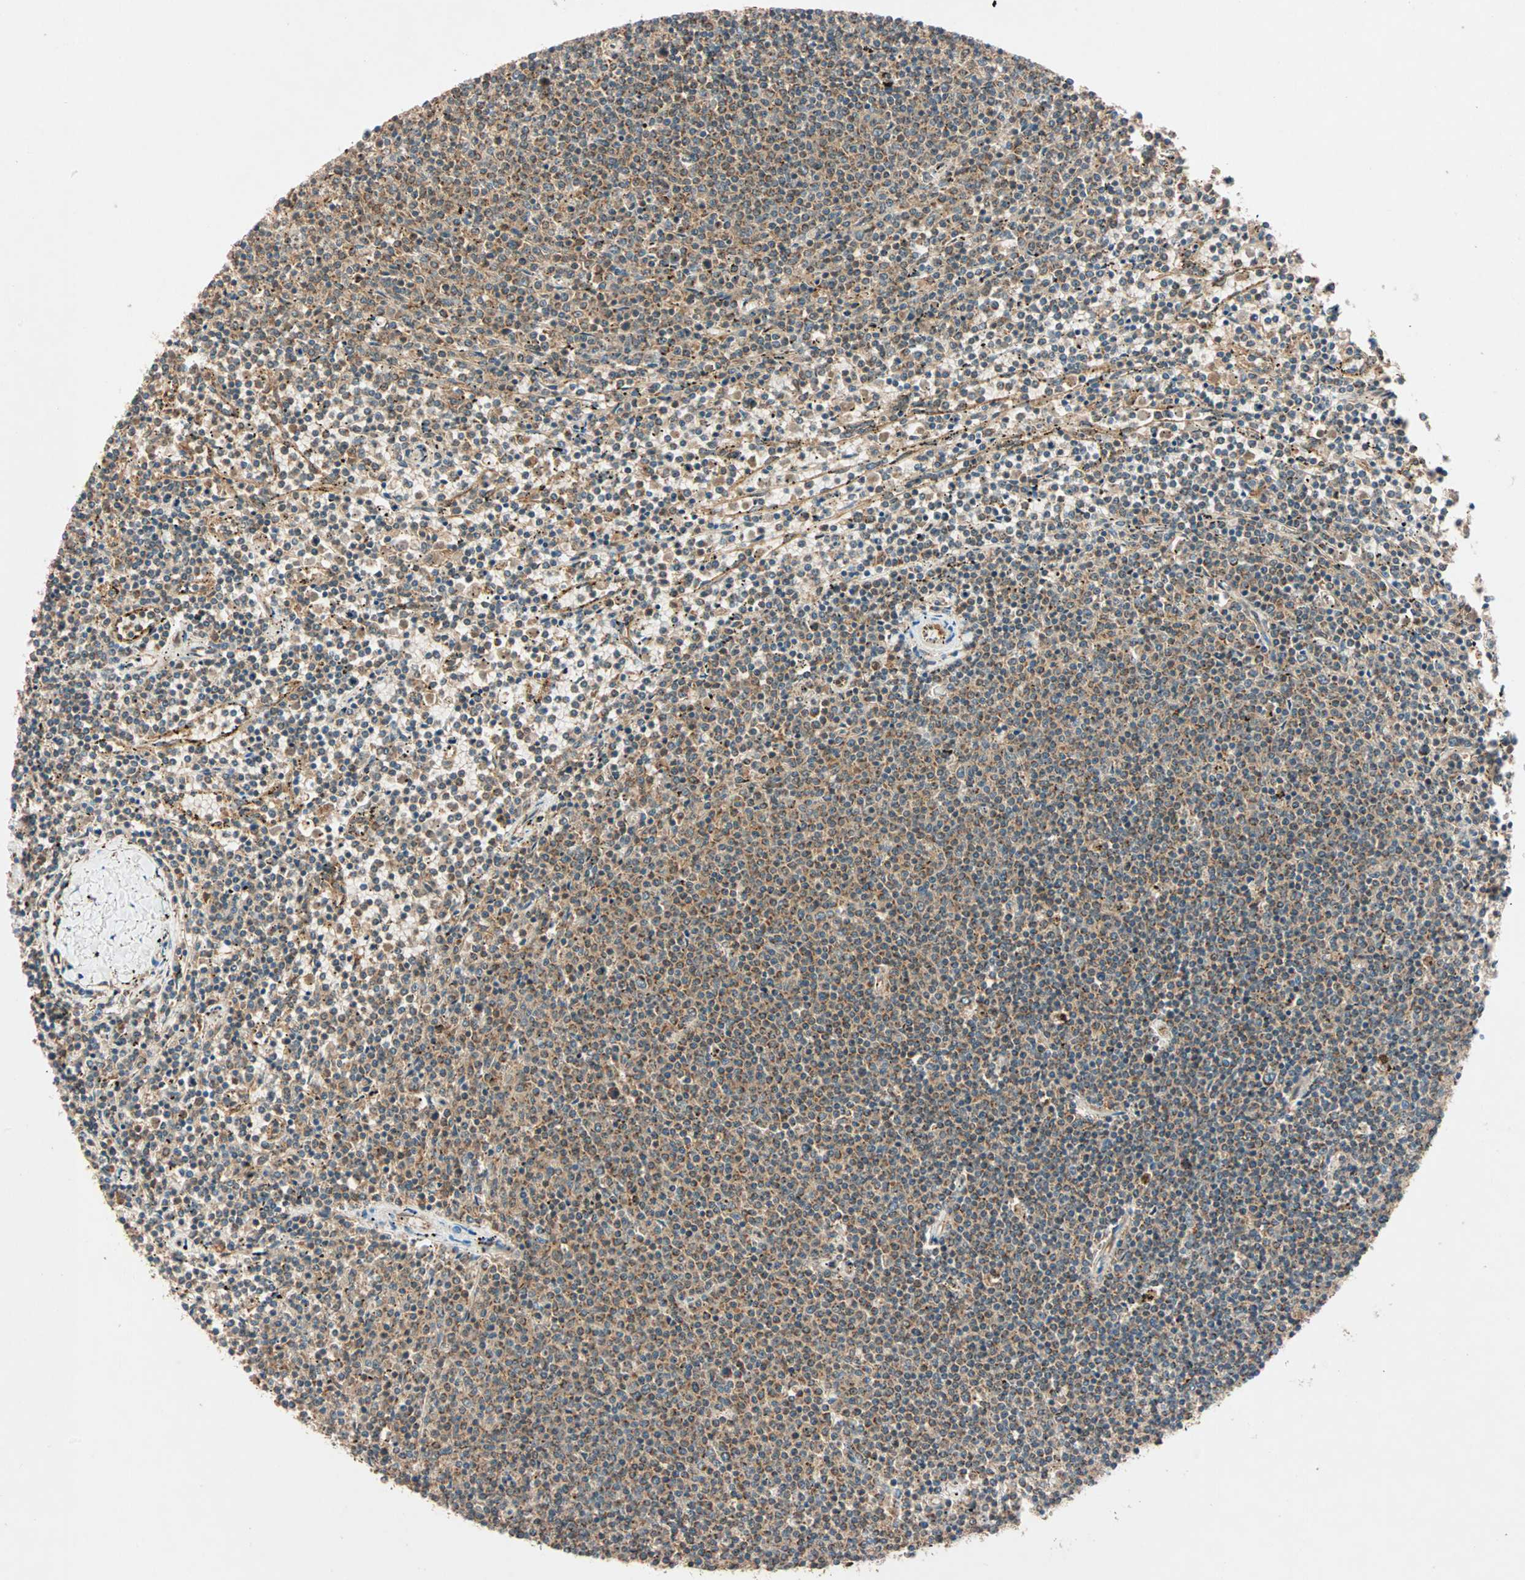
{"staining": {"intensity": "moderate", "quantity": "25%-75%", "location": "cytoplasmic/membranous"}, "tissue": "lymphoma", "cell_type": "Tumor cells", "image_type": "cancer", "snomed": [{"axis": "morphology", "description": "Malignant lymphoma, non-Hodgkin's type, Low grade"}, {"axis": "topography", "description": "Spleen"}], "caption": "This is a histology image of immunohistochemistry (IHC) staining of low-grade malignant lymphoma, non-Hodgkin's type, which shows moderate staining in the cytoplasmic/membranous of tumor cells.", "gene": "MAPK1", "patient": {"sex": "female", "age": 50}}